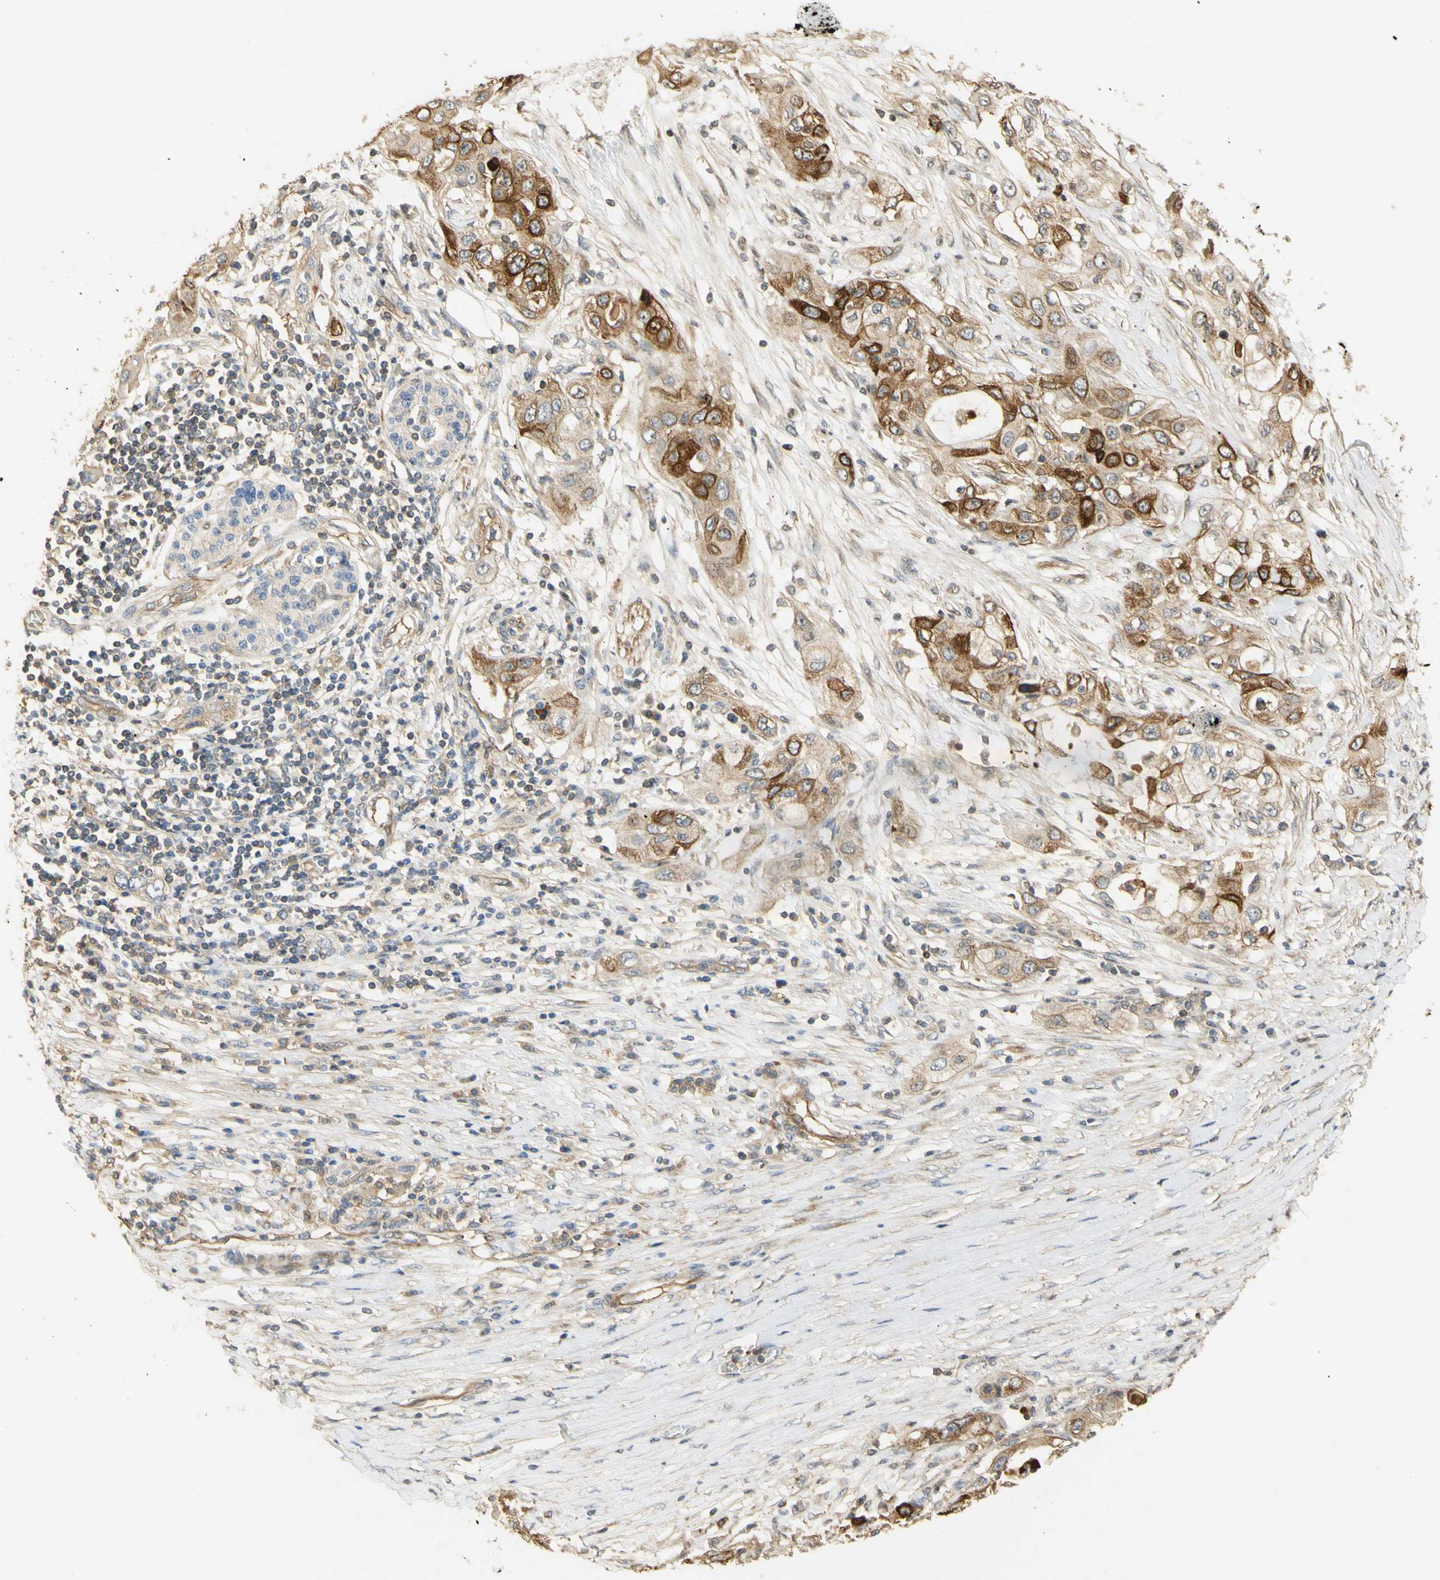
{"staining": {"intensity": "moderate", "quantity": "25%-75%", "location": "cytoplasmic/membranous"}, "tissue": "pancreatic cancer", "cell_type": "Tumor cells", "image_type": "cancer", "snomed": [{"axis": "morphology", "description": "Adenocarcinoma, NOS"}, {"axis": "topography", "description": "Pancreas"}], "caption": "IHC (DAB (3,3'-diaminobenzidine)) staining of pancreatic adenocarcinoma shows moderate cytoplasmic/membranous protein staining in about 25%-75% of tumor cells.", "gene": "KCNE4", "patient": {"sex": "female", "age": 70}}